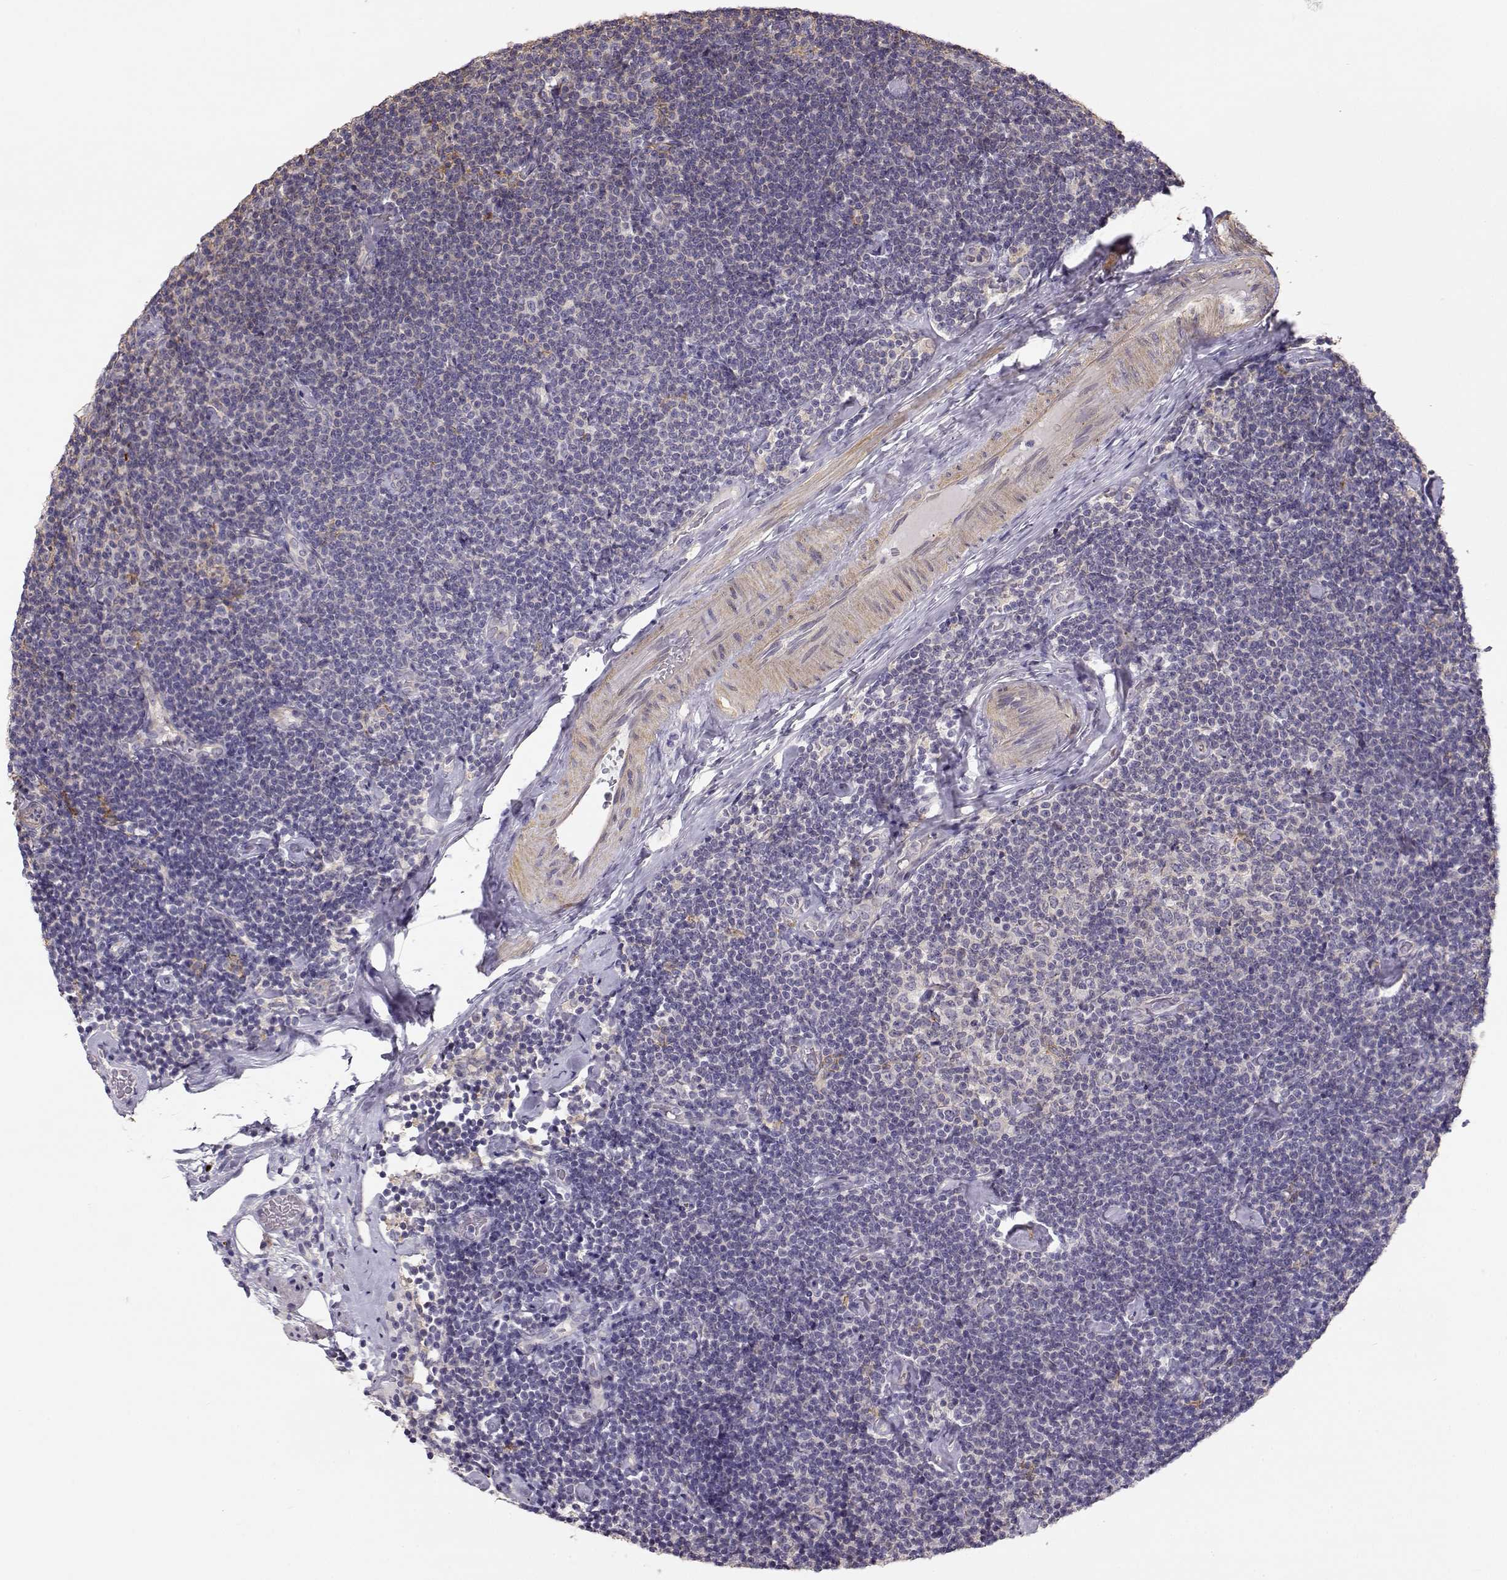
{"staining": {"intensity": "negative", "quantity": "none", "location": "none"}, "tissue": "lymphoma", "cell_type": "Tumor cells", "image_type": "cancer", "snomed": [{"axis": "morphology", "description": "Malignant lymphoma, non-Hodgkin's type, Low grade"}, {"axis": "topography", "description": "Lymph node"}], "caption": "An immunohistochemistry (IHC) micrograph of lymphoma is shown. There is no staining in tumor cells of lymphoma. (DAB IHC visualized using brightfield microscopy, high magnification).", "gene": "DAPL1", "patient": {"sex": "male", "age": 81}}